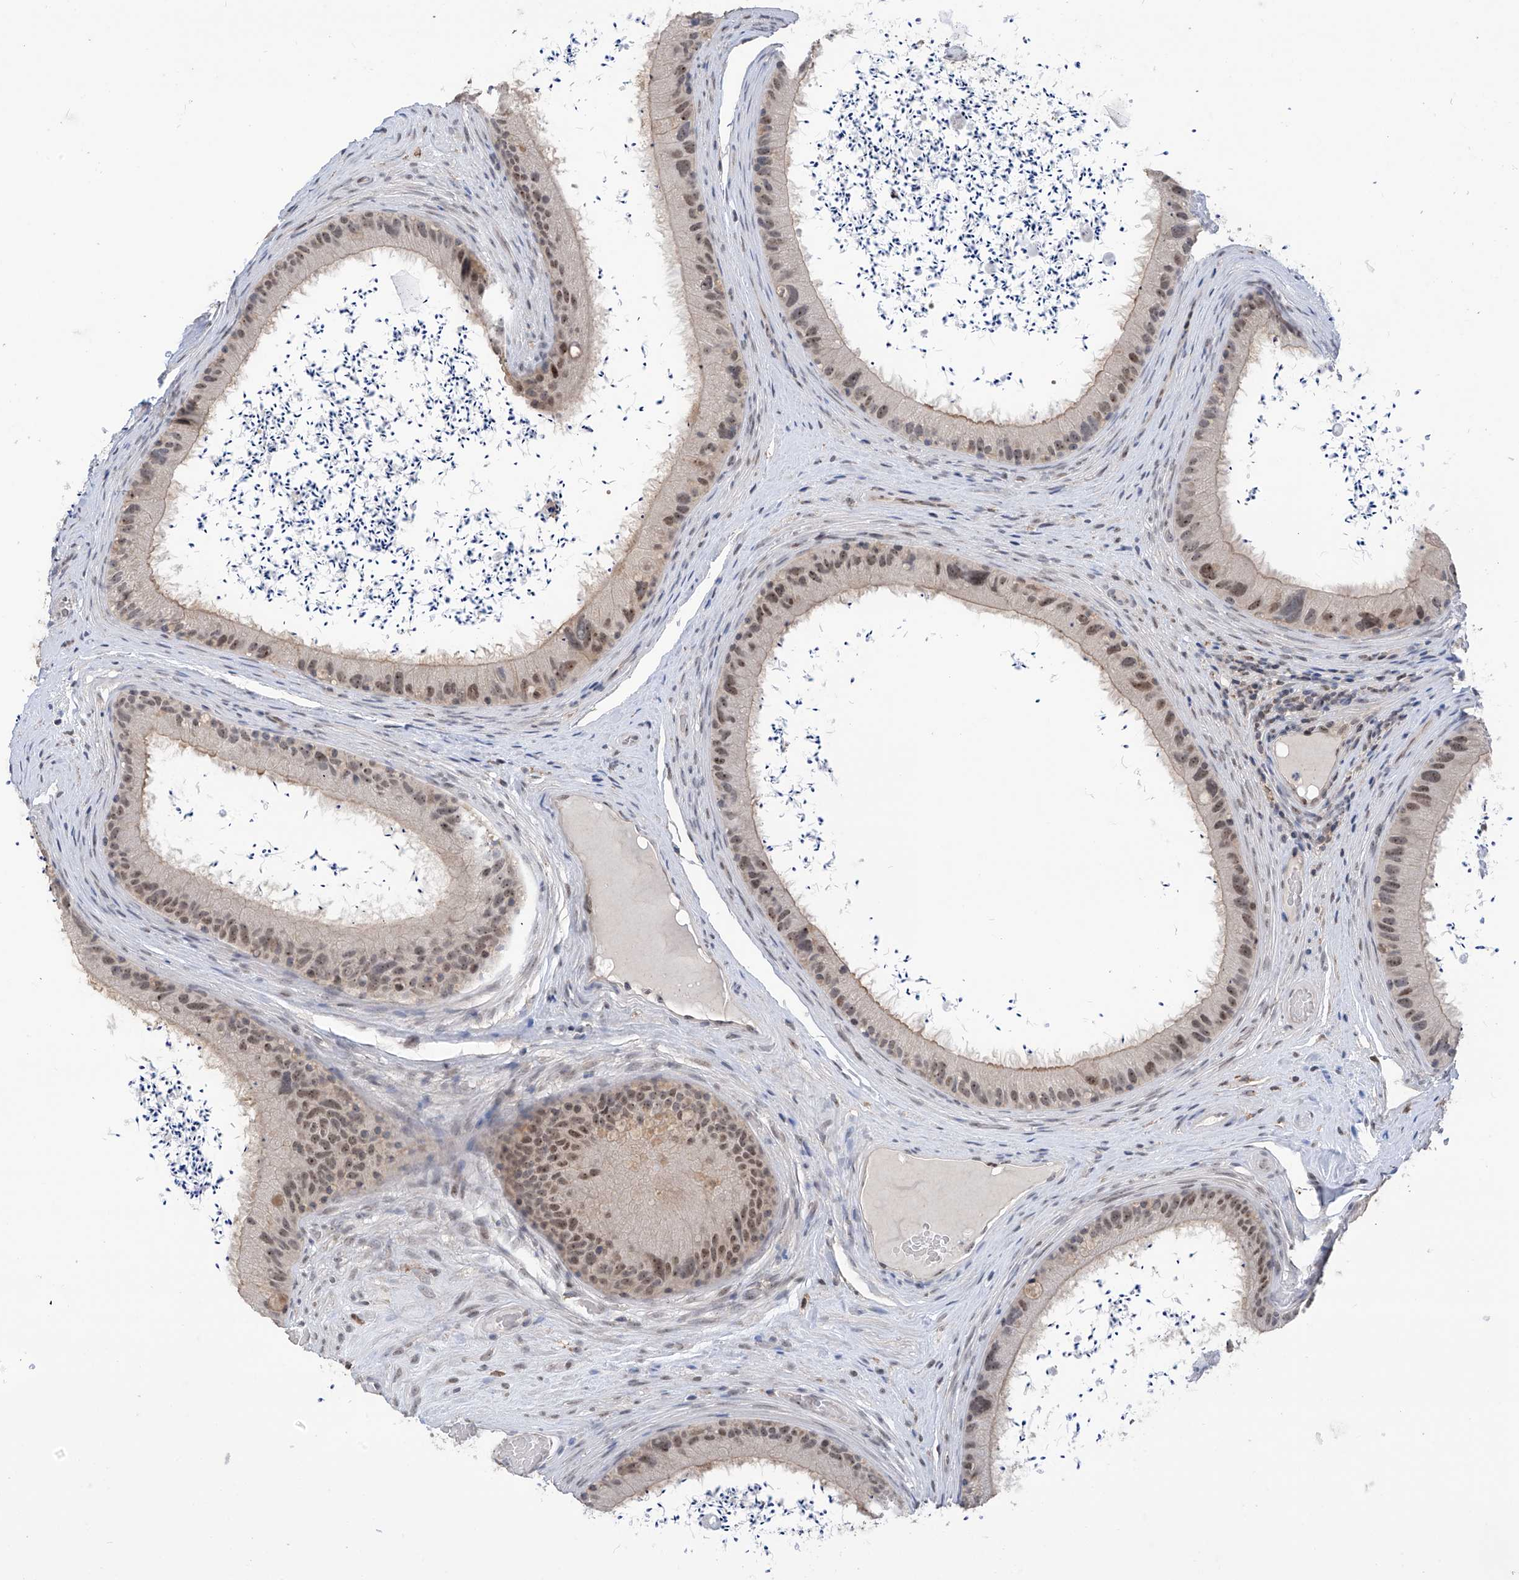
{"staining": {"intensity": "weak", "quantity": "25%-75%", "location": "nuclear"}, "tissue": "epididymis", "cell_type": "Glandular cells", "image_type": "normal", "snomed": [{"axis": "morphology", "description": "Normal tissue, NOS"}, {"axis": "topography", "description": "Epididymis, spermatic cord, NOS"}], "caption": "Immunohistochemistry (DAB) staining of unremarkable epididymis displays weak nuclear protein positivity in about 25%-75% of glandular cells. Nuclei are stained in blue.", "gene": "C1orf131", "patient": {"sex": "male", "age": 50}}